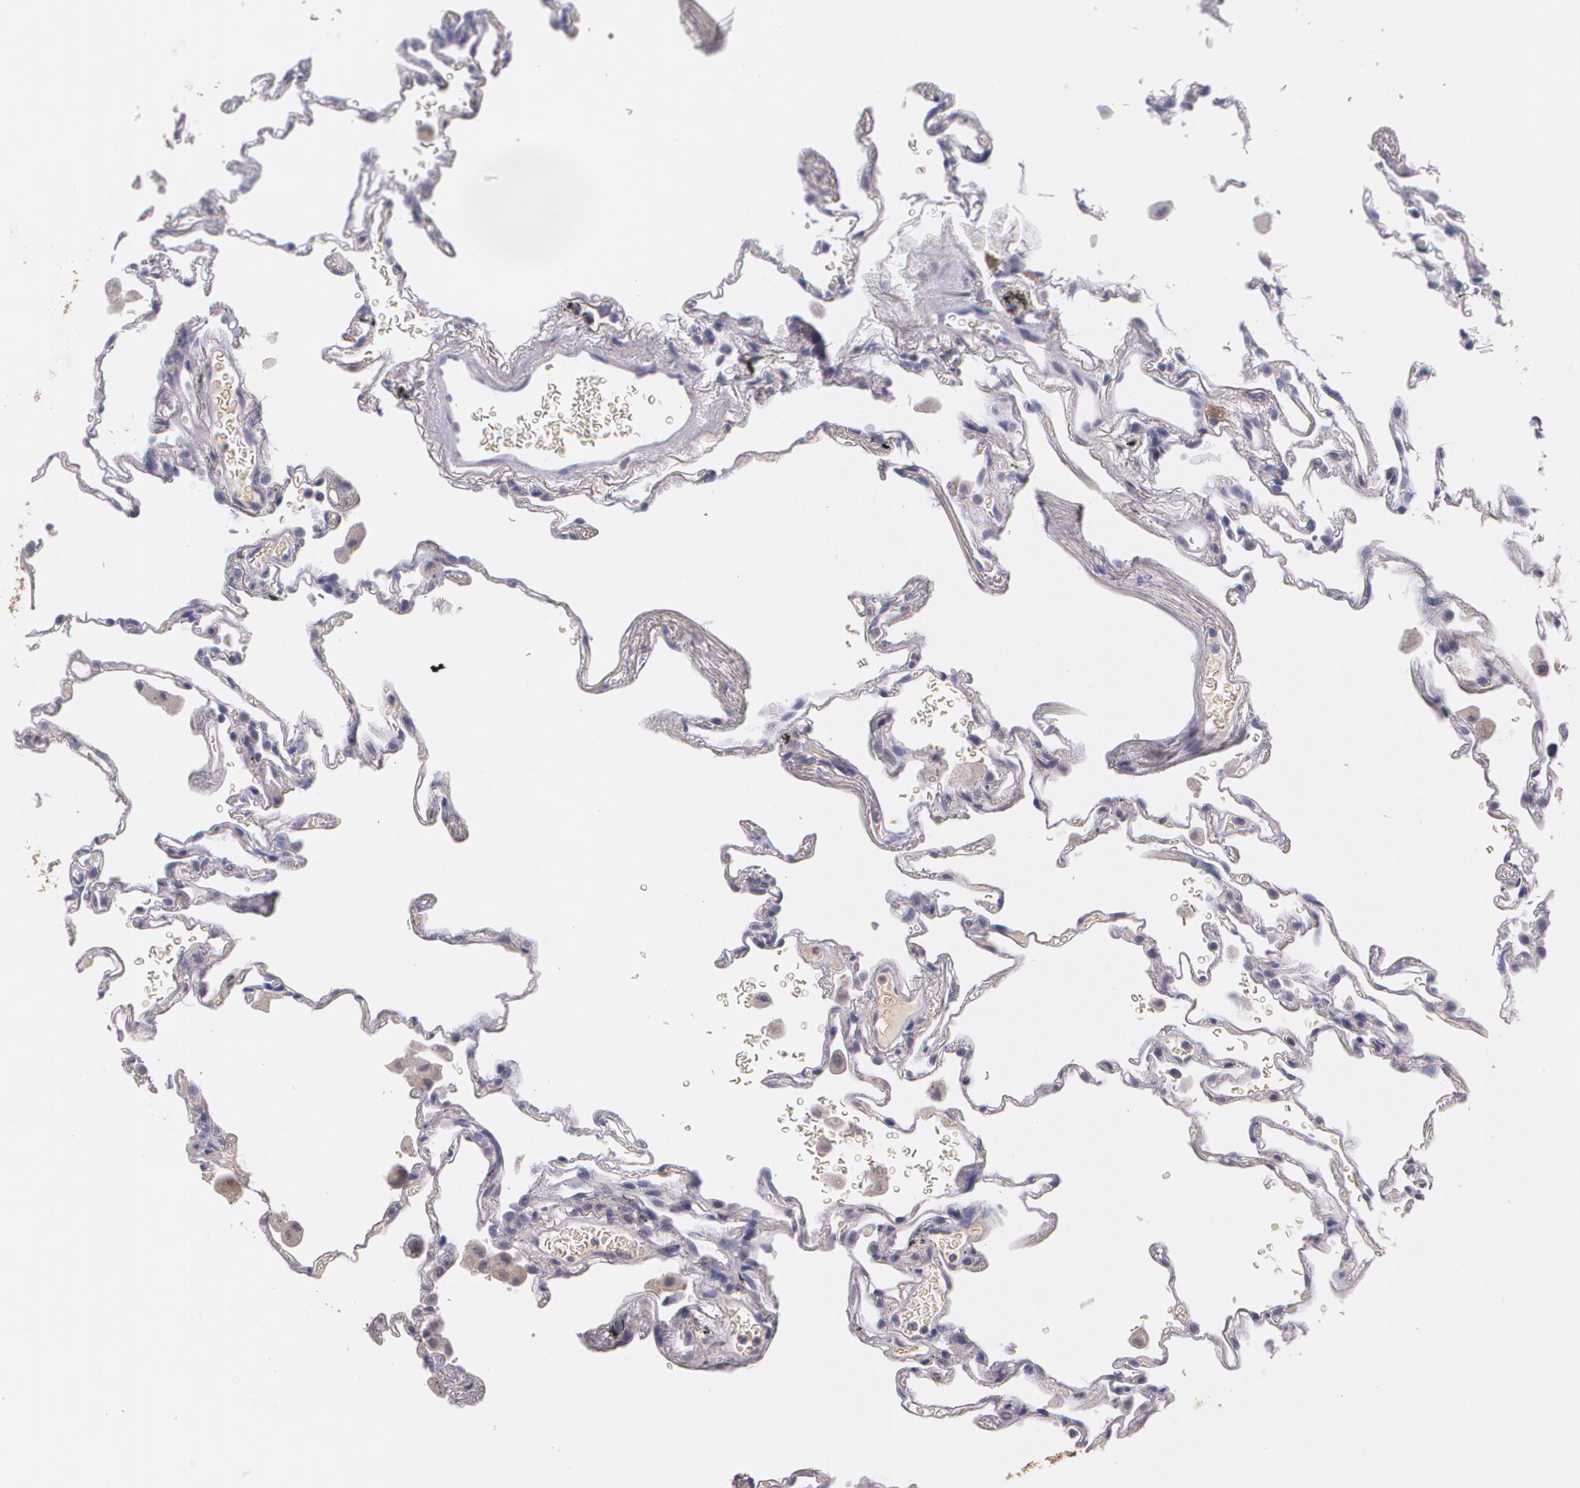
{"staining": {"intensity": "negative", "quantity": "none", "location": "none"}, "tissue": "lung", "cell_type": "Alveolar cells", "image_type": "normal", "snomed": [{"axis": "morphology", "description": "Normal tissue, NOS"}, {"axis": "morphology", "description": "Inflammation, NOS"}, {"axis": "topography", "description": "Lung"}], "caption": "The photomicrograph shows no significant expression in alveolar cells of lung.", "gene": "TM4SF1", "patient": {"sex": "male", "age": 69}}